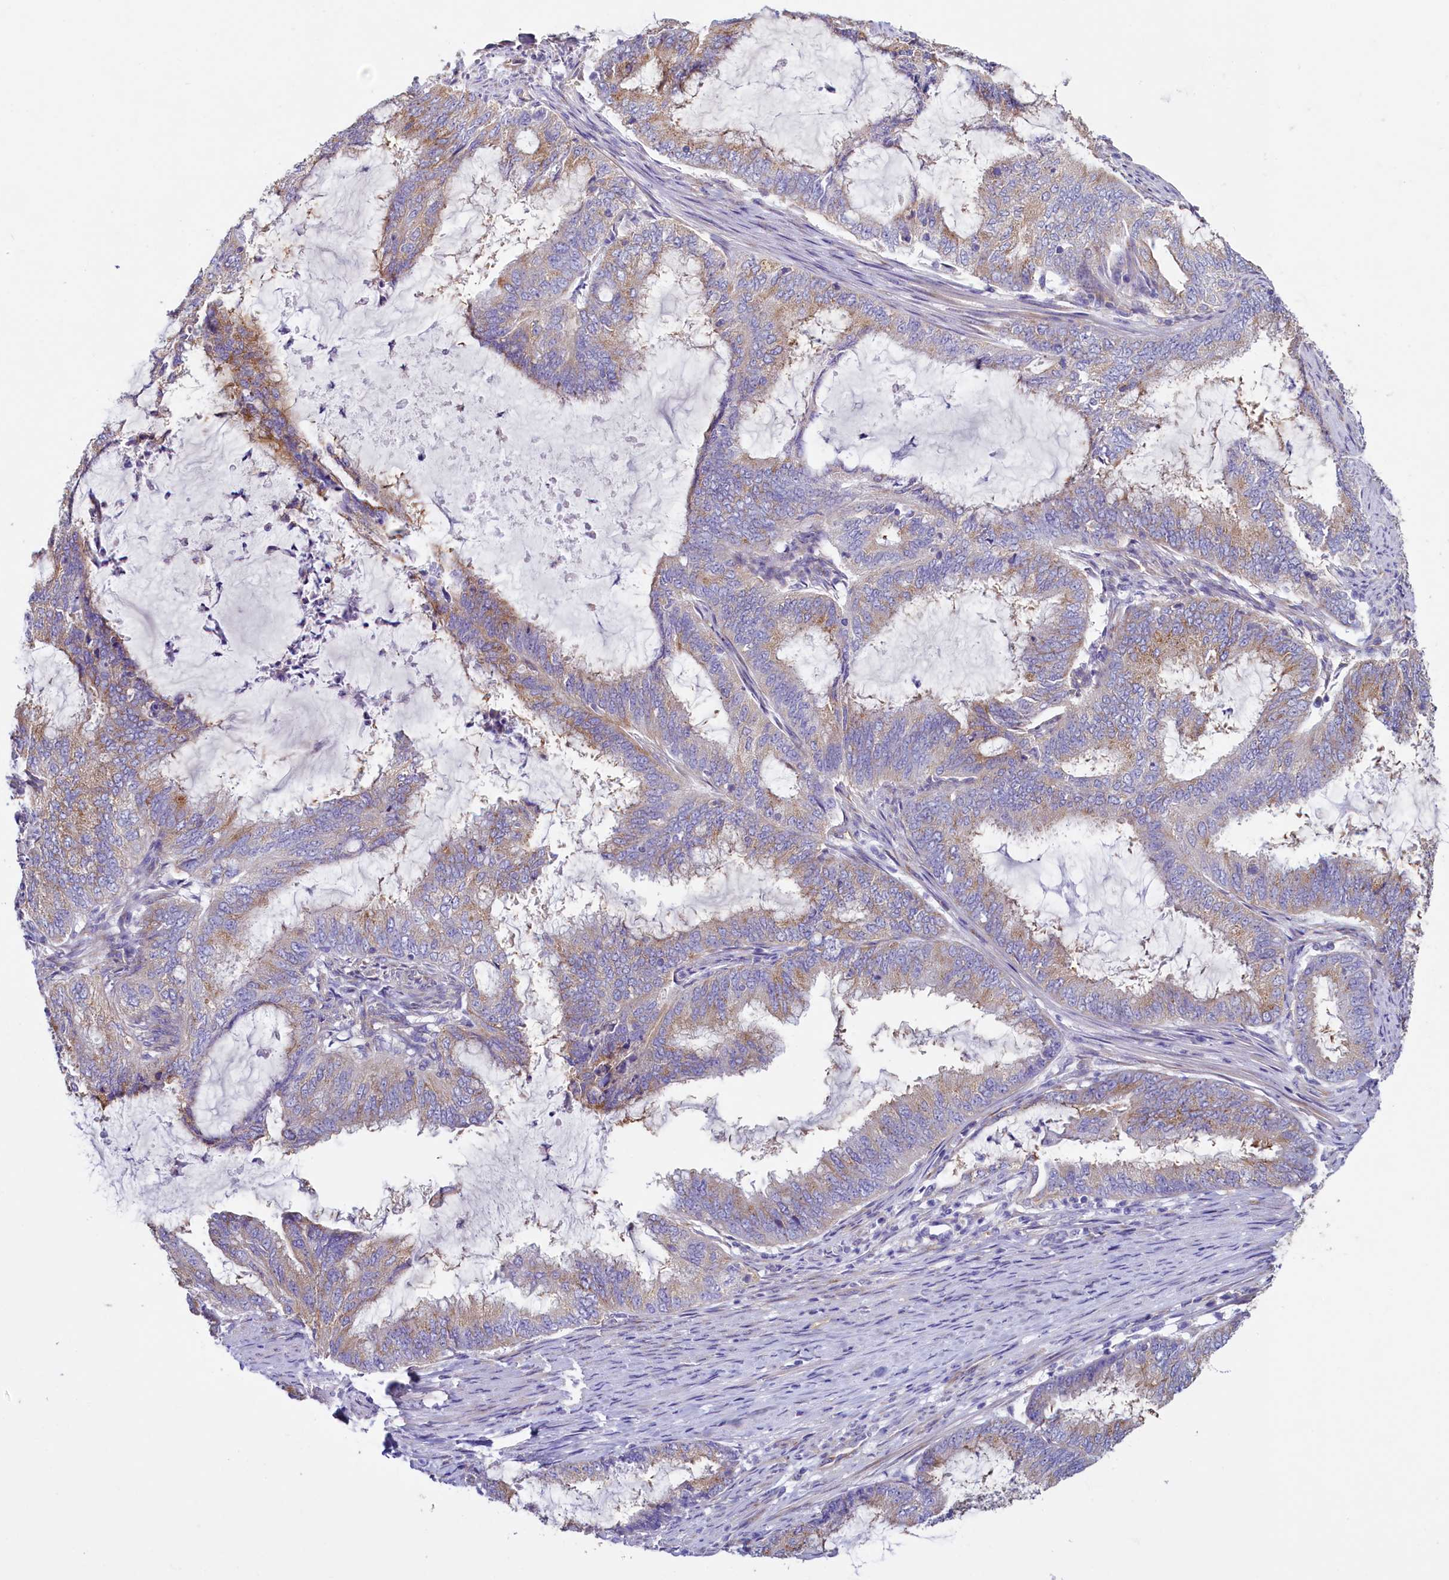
{"staining": {"intensity": "weak", "quantity": ">75%", "location": "cytoplasmic/membranous"}, "tissue": "endometrial cancer", "cell_type": "Tumor cells", "image_type": "cancer", "snomed": [{"axis": "morphology", "description": "Adenocarcinoma, NOS"}, {"axis": "topography", "description": "Endometrium"}], "caption": "IHC staining of endometrial cancer, which demonstrates low levels of weak cytoplasmic/membranous expression in about >75% of tumor cells indicating weak cytoplasmic/membranous protein staining. The staining was performed using DAB (3,3'-diaminobenzidine) (brown) for protein detection and nuclei were counterstained in hematoxylin (blue).", "gene": "GPR21", "patient": {"sex": "female", "age": 51}}